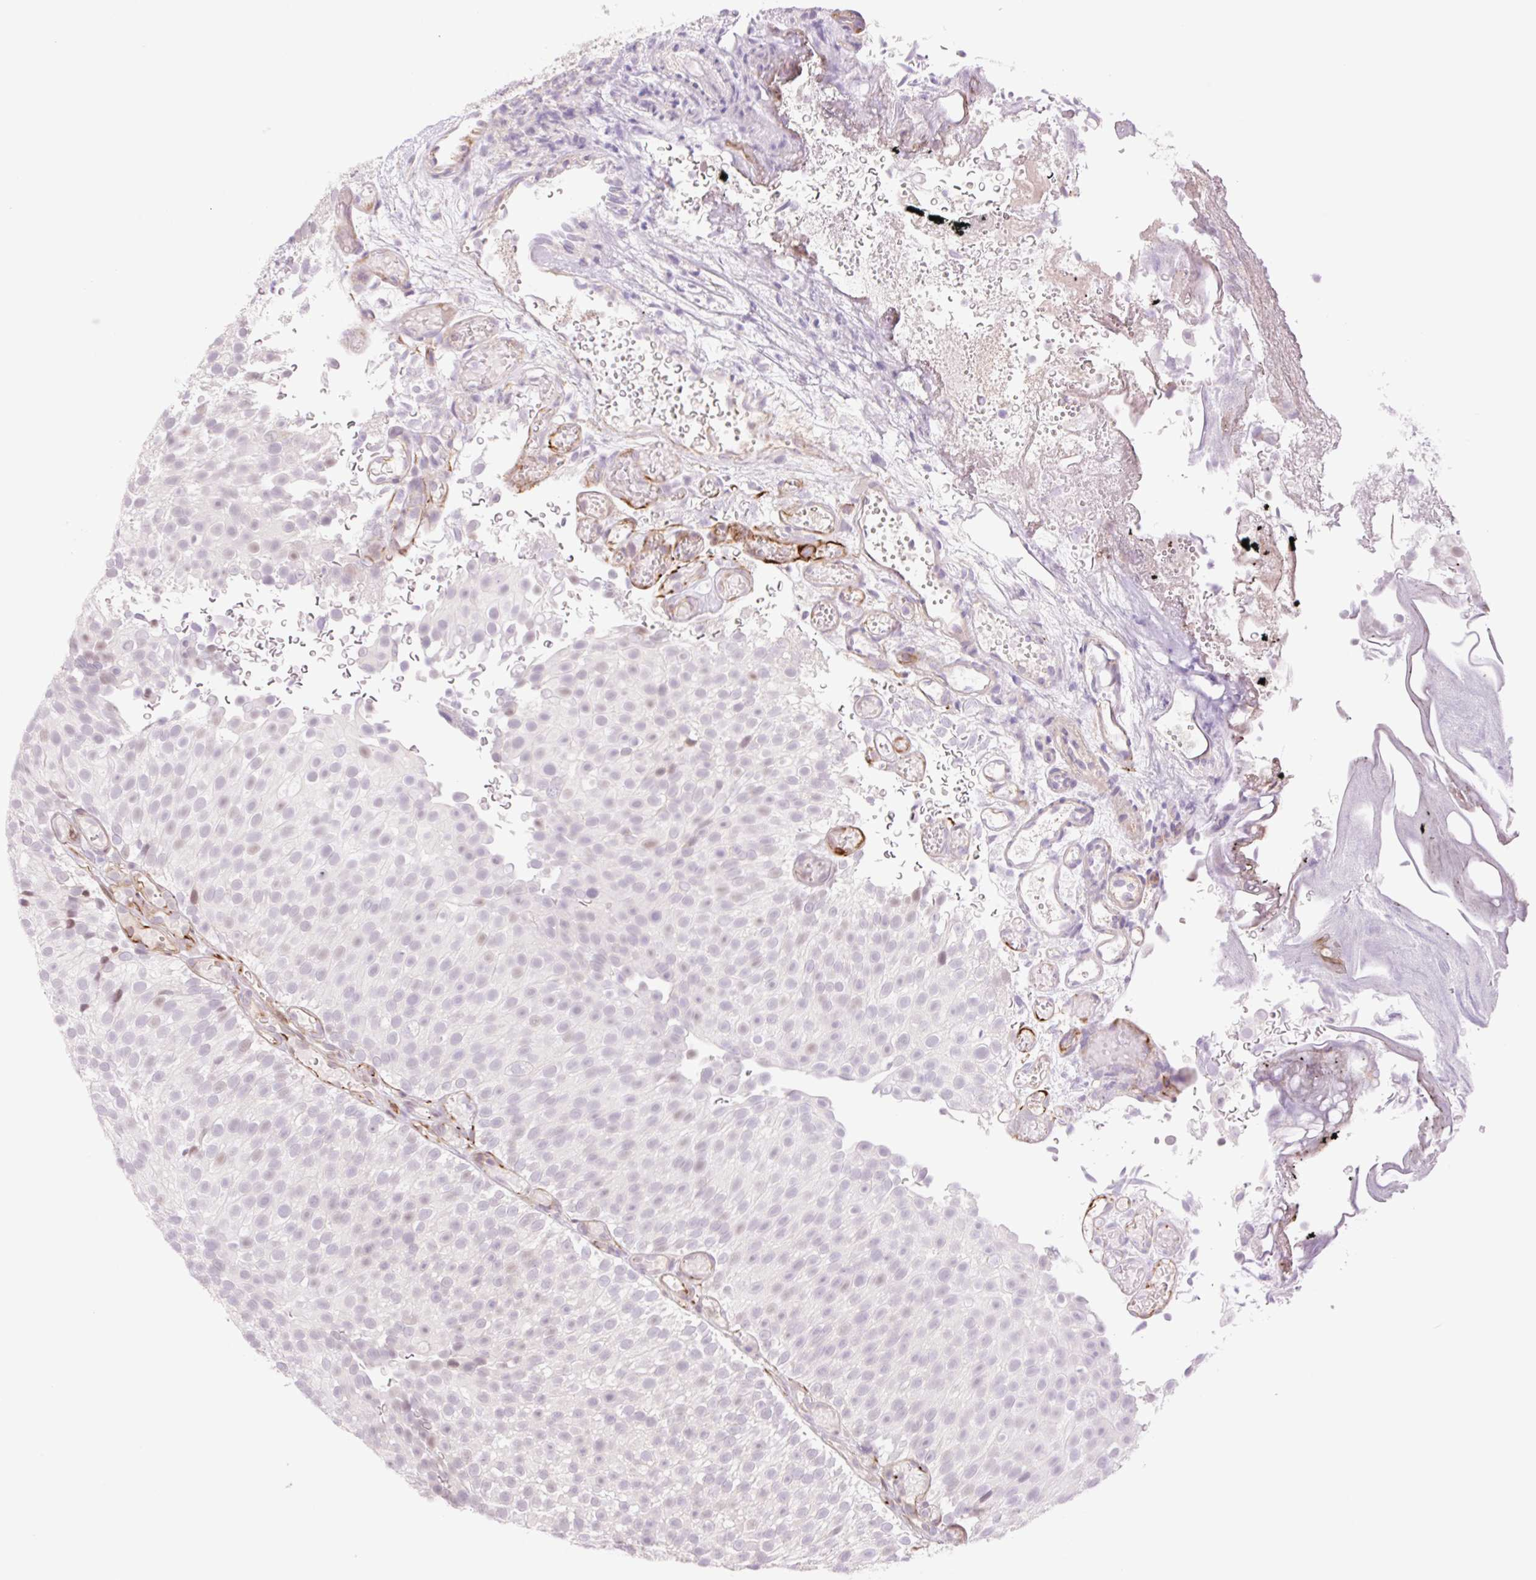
{"staining": {"intensity": "negative", "quantity": "none", "location": "none"}, "tissue": "urothelial cancer", "cell_type": "Tumor cells", "image_type": "cancer", "snomed": [{"axis": "morphology", "description": "Urothelial carcinoma, Low grade"}, {"axis": "topography", "description": "Urinary bladder"}], "caption": "IHC histopathology image of neoplastic tissue: human urothelial cancer stained with DAB reveals no significant protein expression in tumor cells.", "gene": "ZFYVE21", "patient": {"sex": "male", "age": 78}}